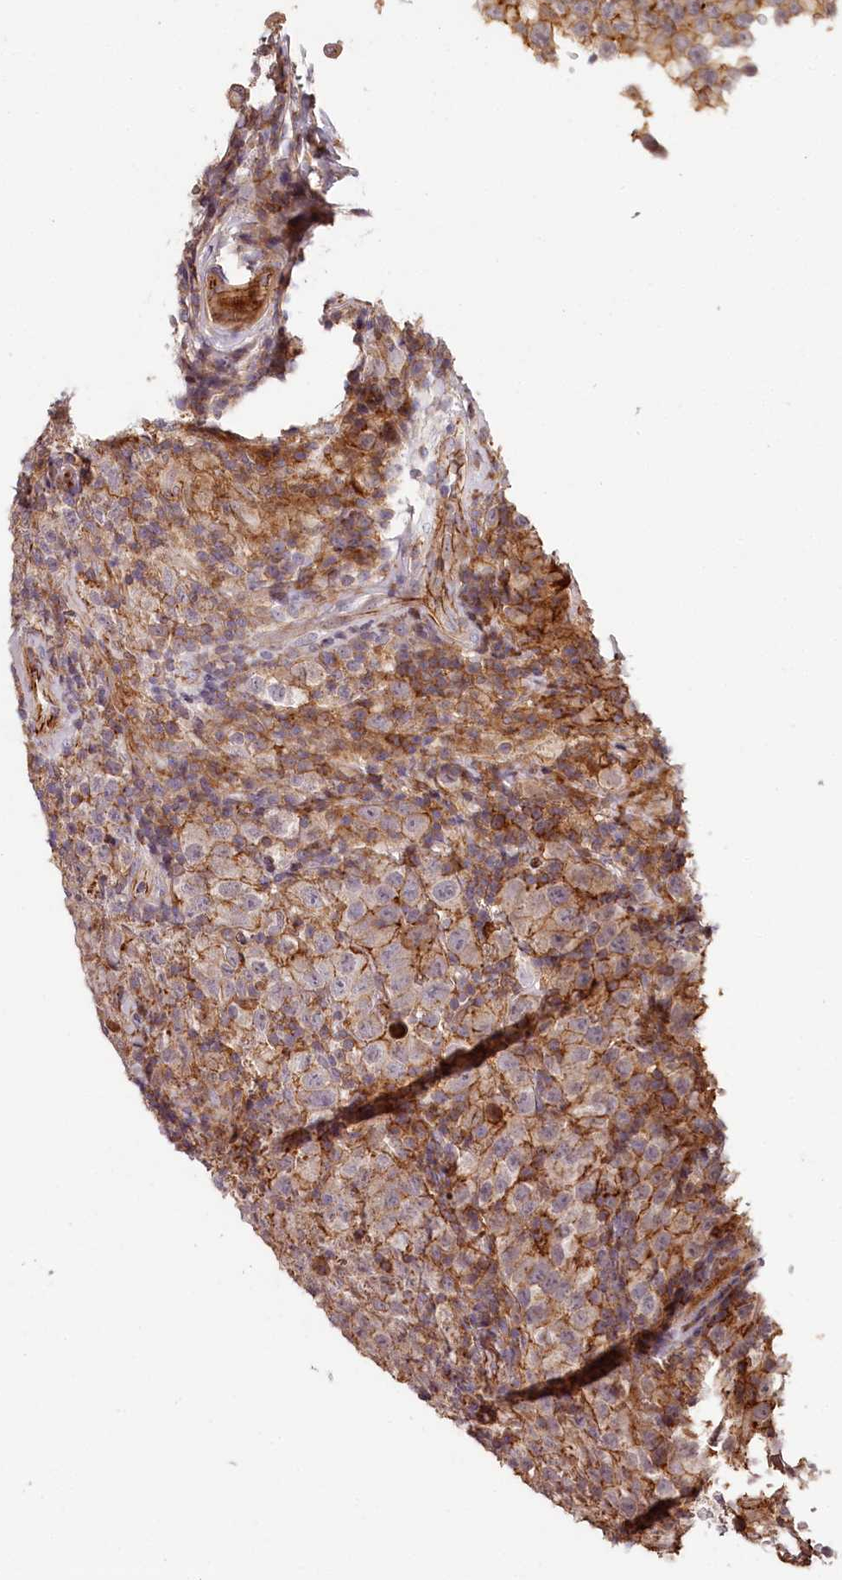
{"staining": {"intensity": "moderate", "quantity": "<25%", "location": "cytoplasmic/membranous"}, "tissue": "testis cancer", "cell_type": "Tumor cells", "image_type": "cancer", "snomed": [{"axis": "morphology", "description": "Normal tissue, NOS"}, {"axis": "morphology", "description": "Urothelial carcinoma, High grade"}, {"axis": "morphology", "description": "Seminoma, NOS"}, {"axis": "morphology", "description": "Carcinoma, Embryonal, NOS"}, {"axis": "topography", "description": "Urinary bladder"}, {"axis": "topography", "description": "Testis"}], "caption": "Embryonal carcinoma (testis) was stained to show a protein in brown. There is low levels of moderate cytoplasmic/membranous positivity in about <25% of tumor cells.", "gene": "KIF14", "patient": {"sex": "male", "age": 41}}